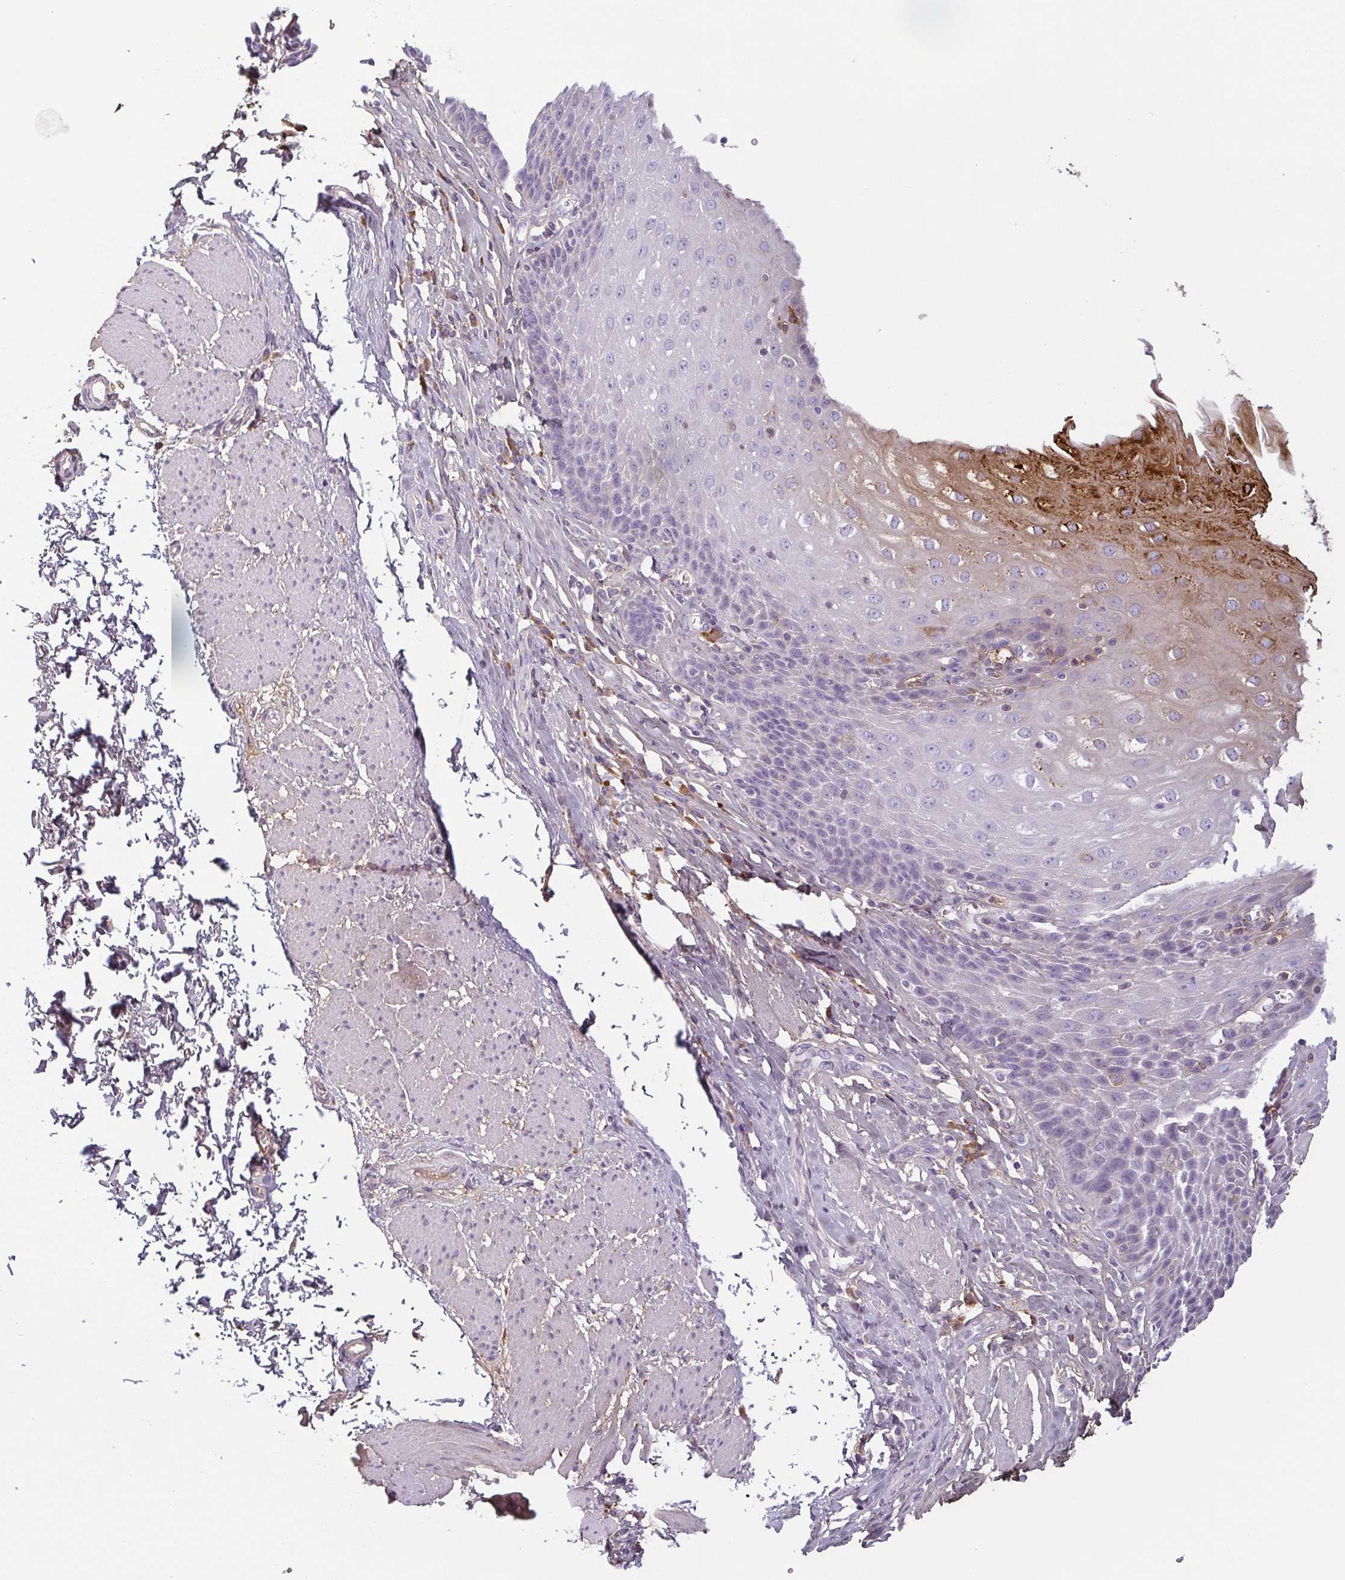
{"staining": {"intensity": "strong", "quantity": "<25%", "location": "cytoplasmic/membranous"}, "tissue": "esophagus", "cell_type": "Squamous epithelial cells", "image_type": "normal", "snomed": [{"axis": "morphology", "description": "Normal tissue, NOS"}, {"axis": "topography", "description": "Esophagus"}], "caption": "A high-resolution image shows IHC staining of benign esophagus, which demonstrates strong cytoplasmic/membranous positivity in about <25% of squamous epithelial cells. The staining was performed using DAB, with brown indicating positive protein expression. Nuclei are stained blue with hematoxylin.", "gene": "ECM1", "patient": {"sex": "female", "age": 61}}